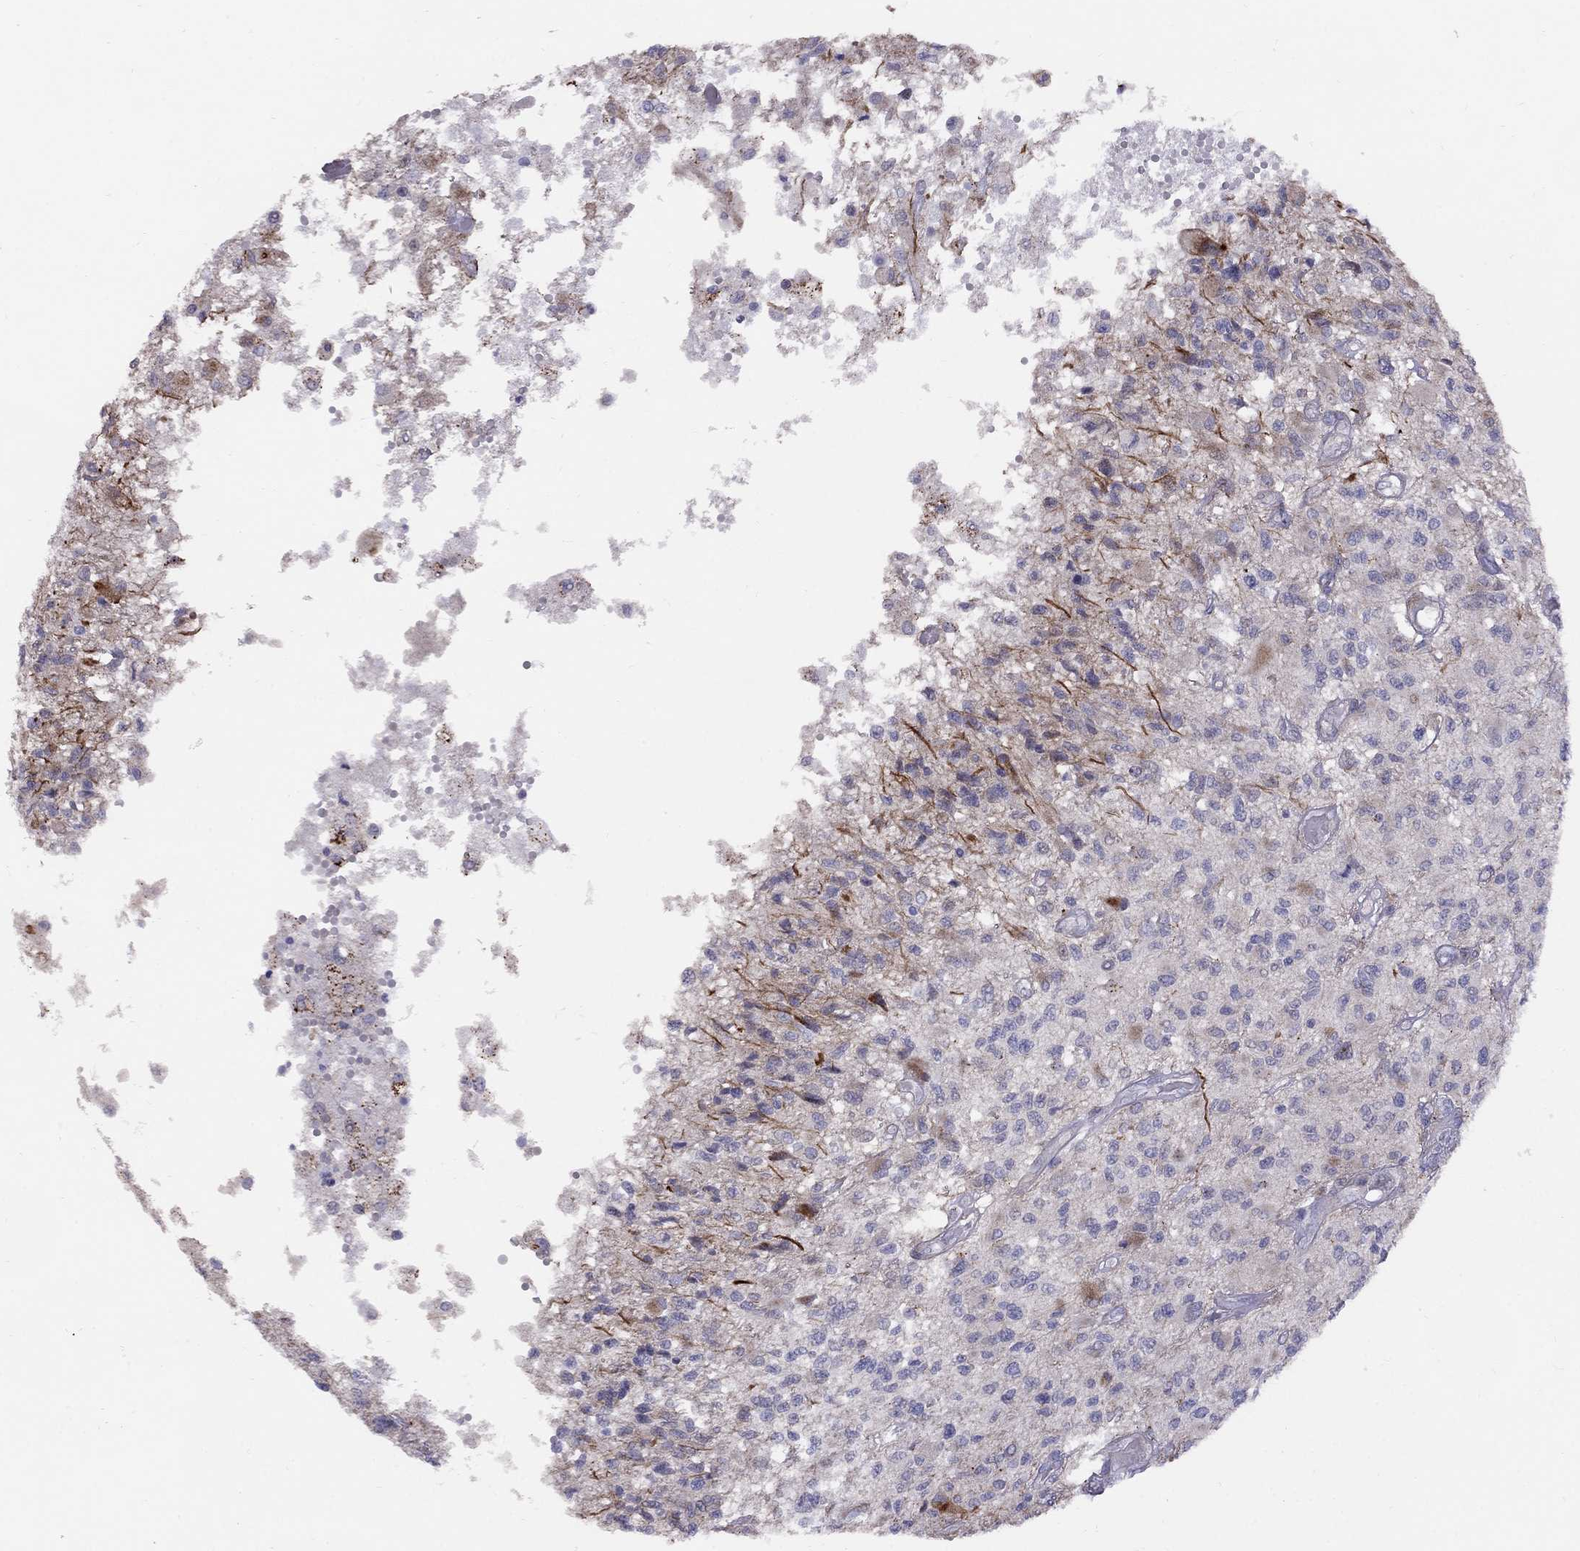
{"staining": {"intensity": "negative", "quantity": "none", "location": "none"}, "tissue": "glioma", "cell_type": "Tumor cells", "image_type": "cancer", "snomed": [{"axis": "morphology", "description": "Glioma, malignant, High grade"}, {"axis": "topography", "description": "Brain"}], "caption": "The IHC histopathology image has no significant staining in tumor cells of glioma tissue.", "gene": "MAGEB4", "patient": {"sex": "female", "age": 63}}